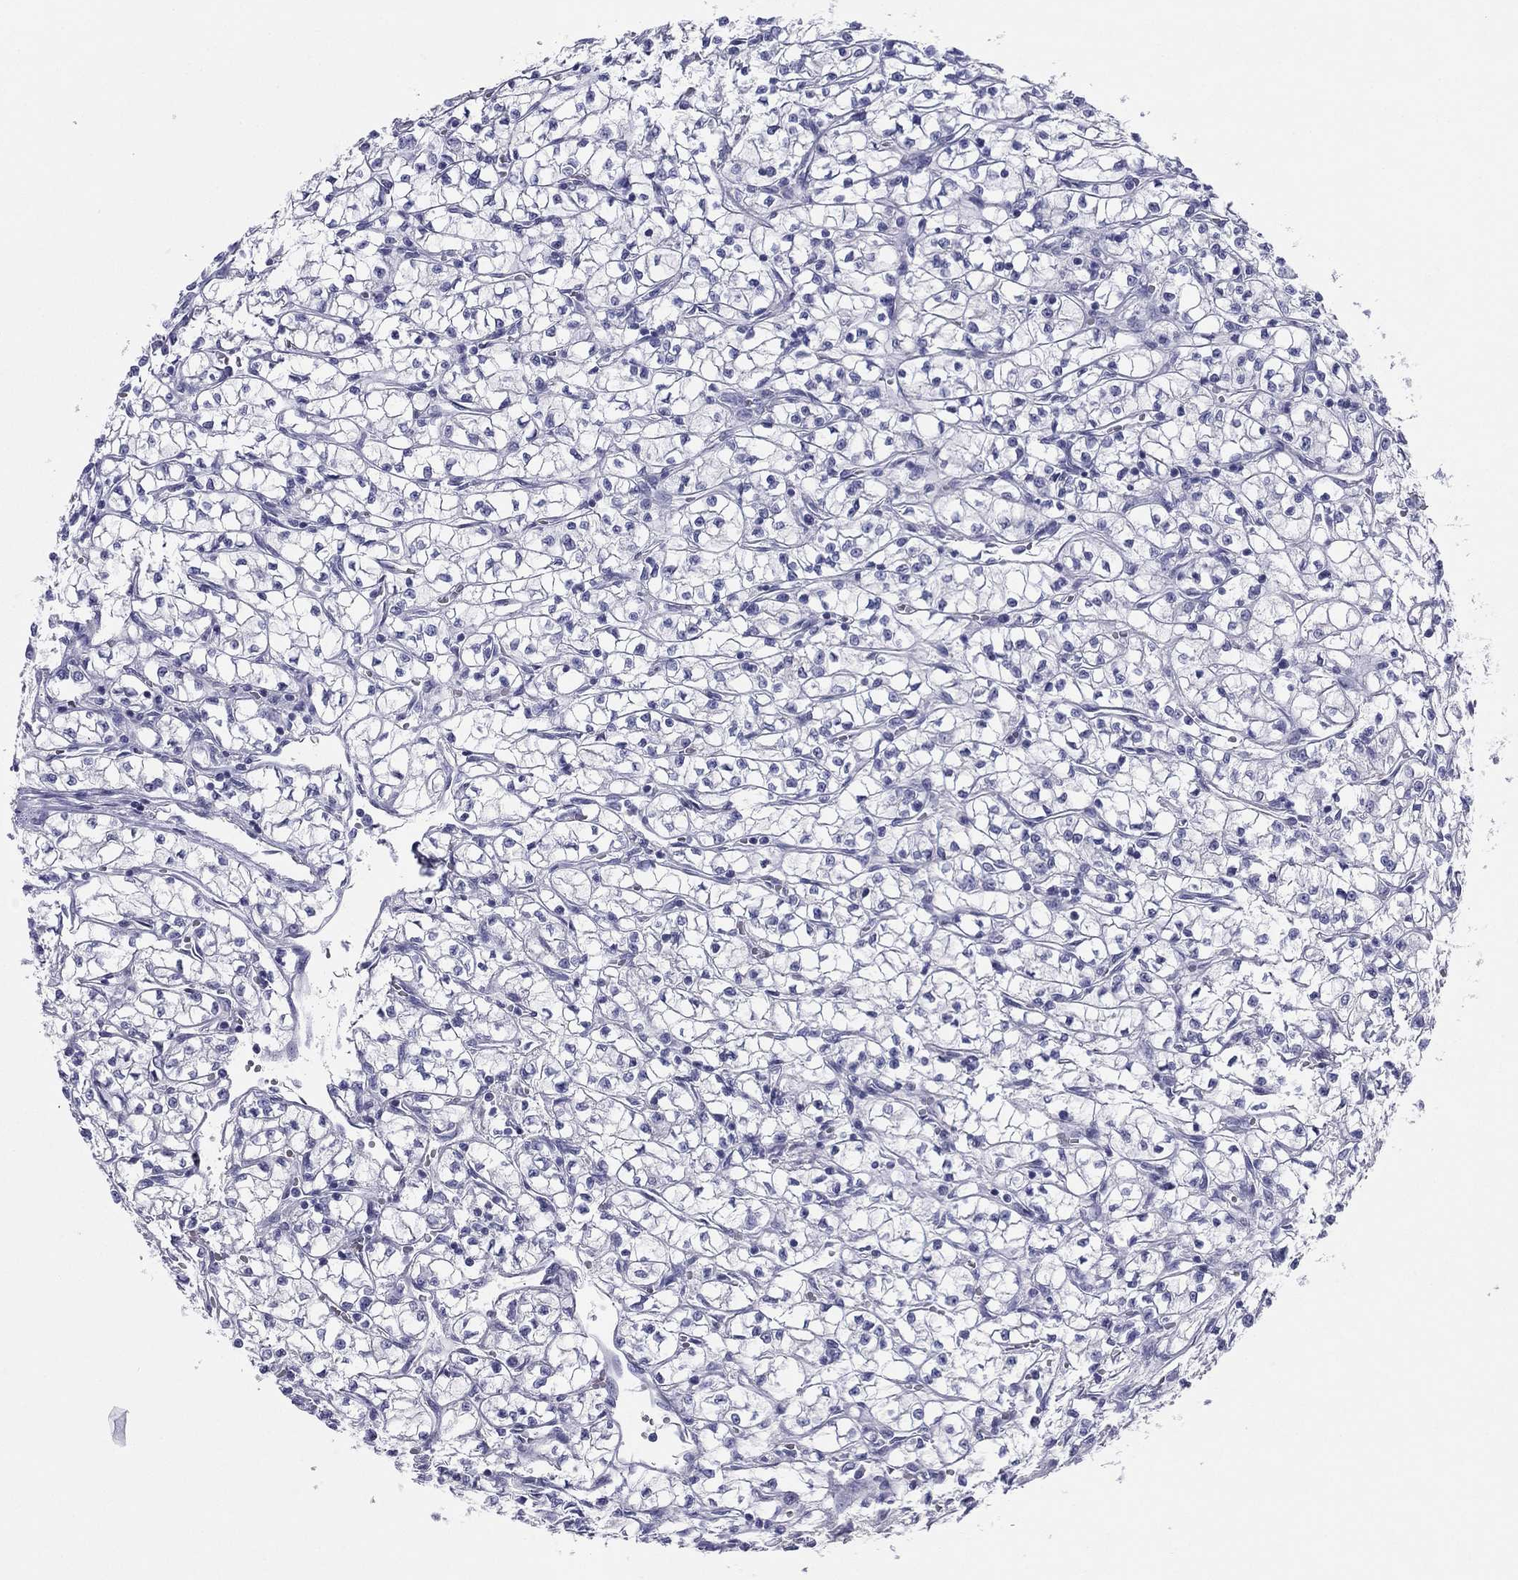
{"staining": {"intensity": "negative", "quantity": "none", "location": "none"}, "tissue": "renal cancer", "cell_type": "Tumor cells", "image_type": "cancer", "snomed": [{"axis": "morphology", "description": "Adenocarcinoma, NOS"}, {"axis": "topography", "description": "Kidney"}], "caption": "This photomicrograph is of renal adenocarcinoma stained with immunohistochemistry to label a protein in brown with the nuclei are counter-stained blue. There is no staining in tumor cells.", "gene": "ZP2", "patient": {"sex": "female", "age": 64}}